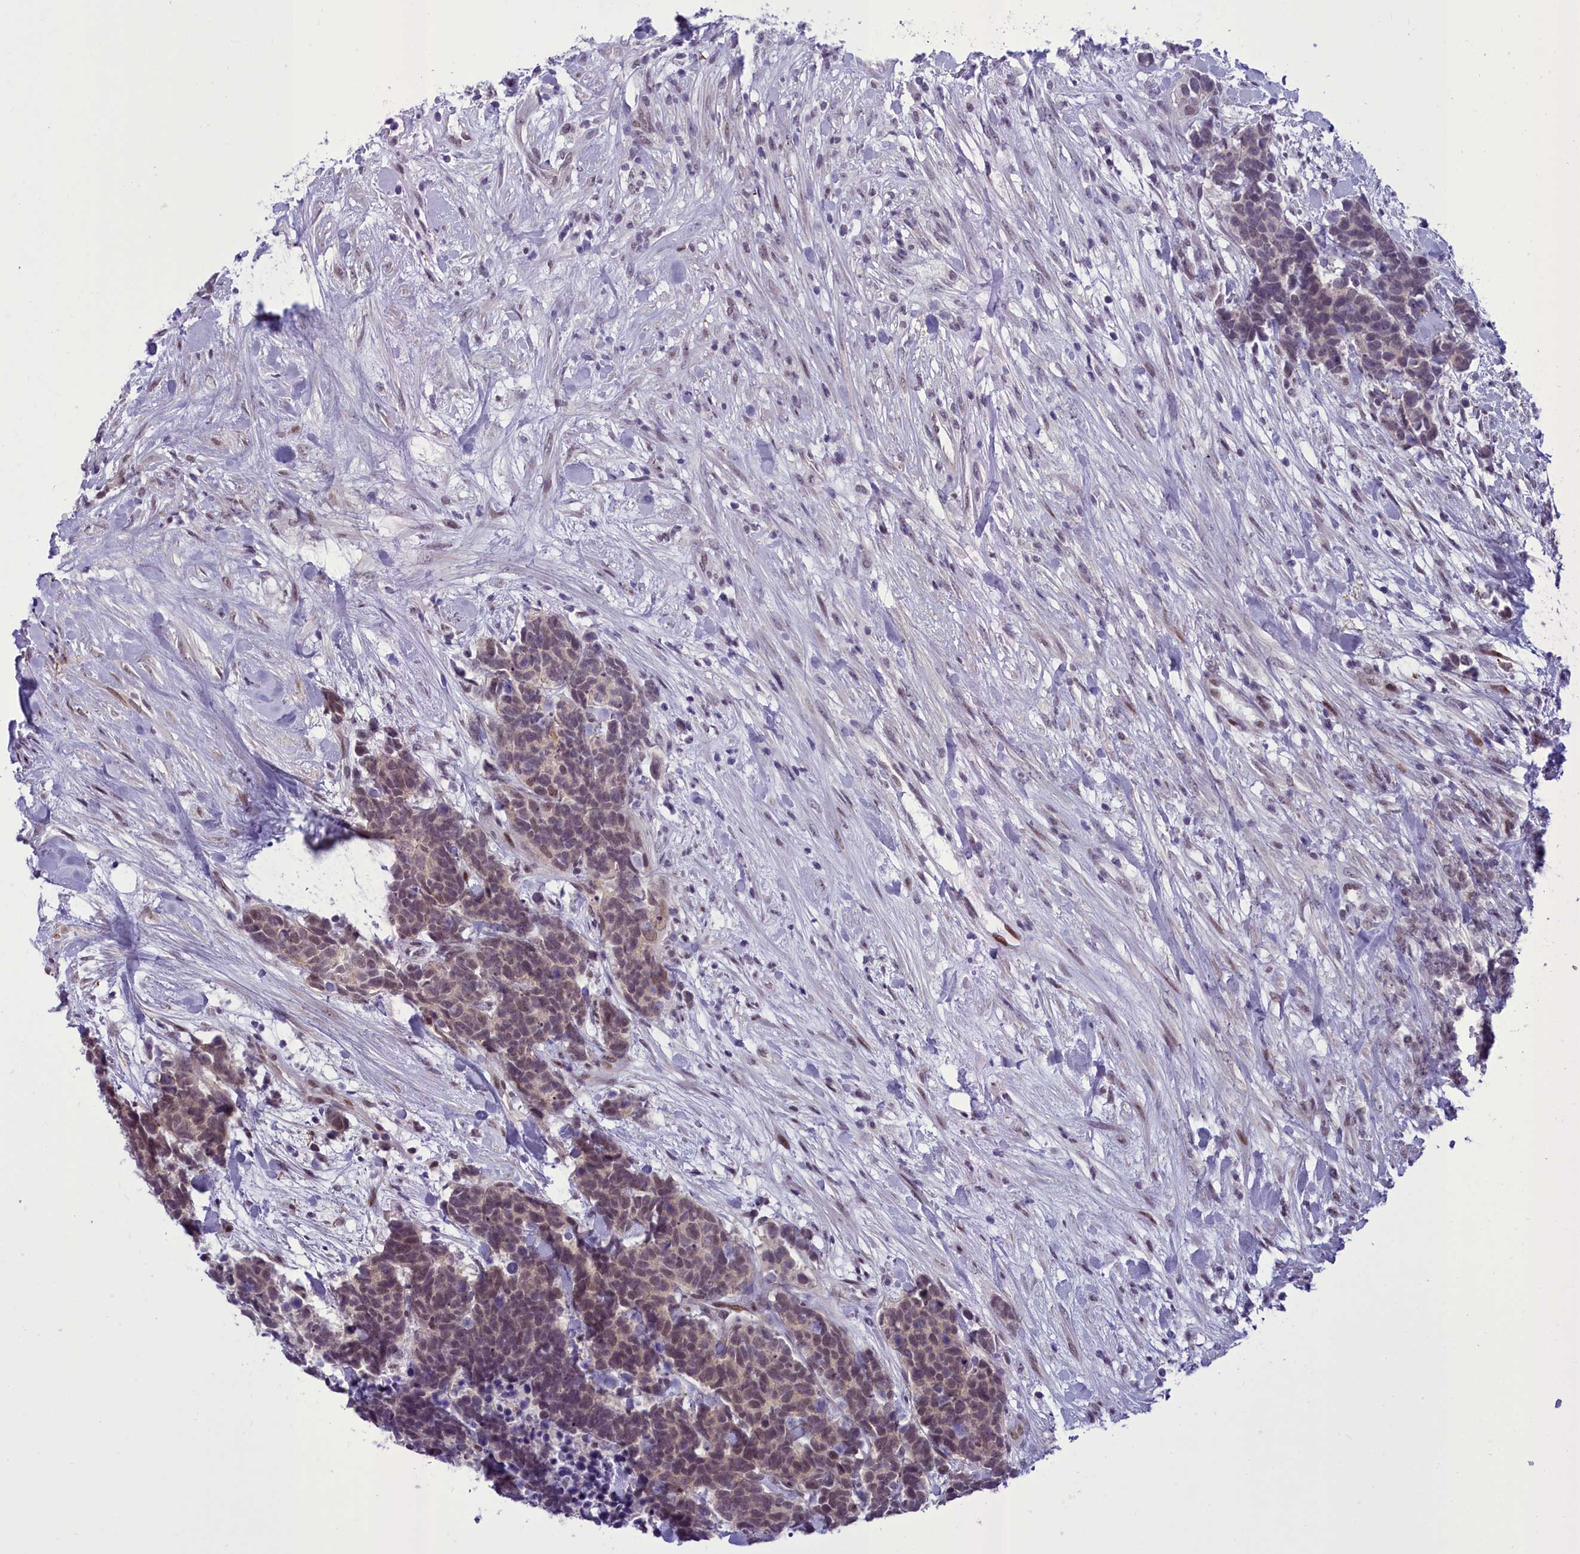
{"staining": {"intensity": "weak", "quantity": ">75%", "location": "nuclear"}, "tissue": "carcinoid", "cell_type": "Tumor cells", "image_type": "cancer", "snomed": [{"axis": "morphology", "description": "Carcinoma, NOS"}, {"axis": "morphology", "description": "Carcinoid, malignant, NOS"}, {"axis": "topography", "description": "Prostate"}], "caption": "Immunohistochemistry (IHC) photomicrograph of neoplastic tissue: human carcinoma stained using immunohistochemistry (IHC) exhibits low levels of weak protein expression localized specifically in the nuclear of tumor cells, appearing as a nuclear brown color.", "gene": "CEACAM19", "patient": {"sex": "male", "age": 57}}